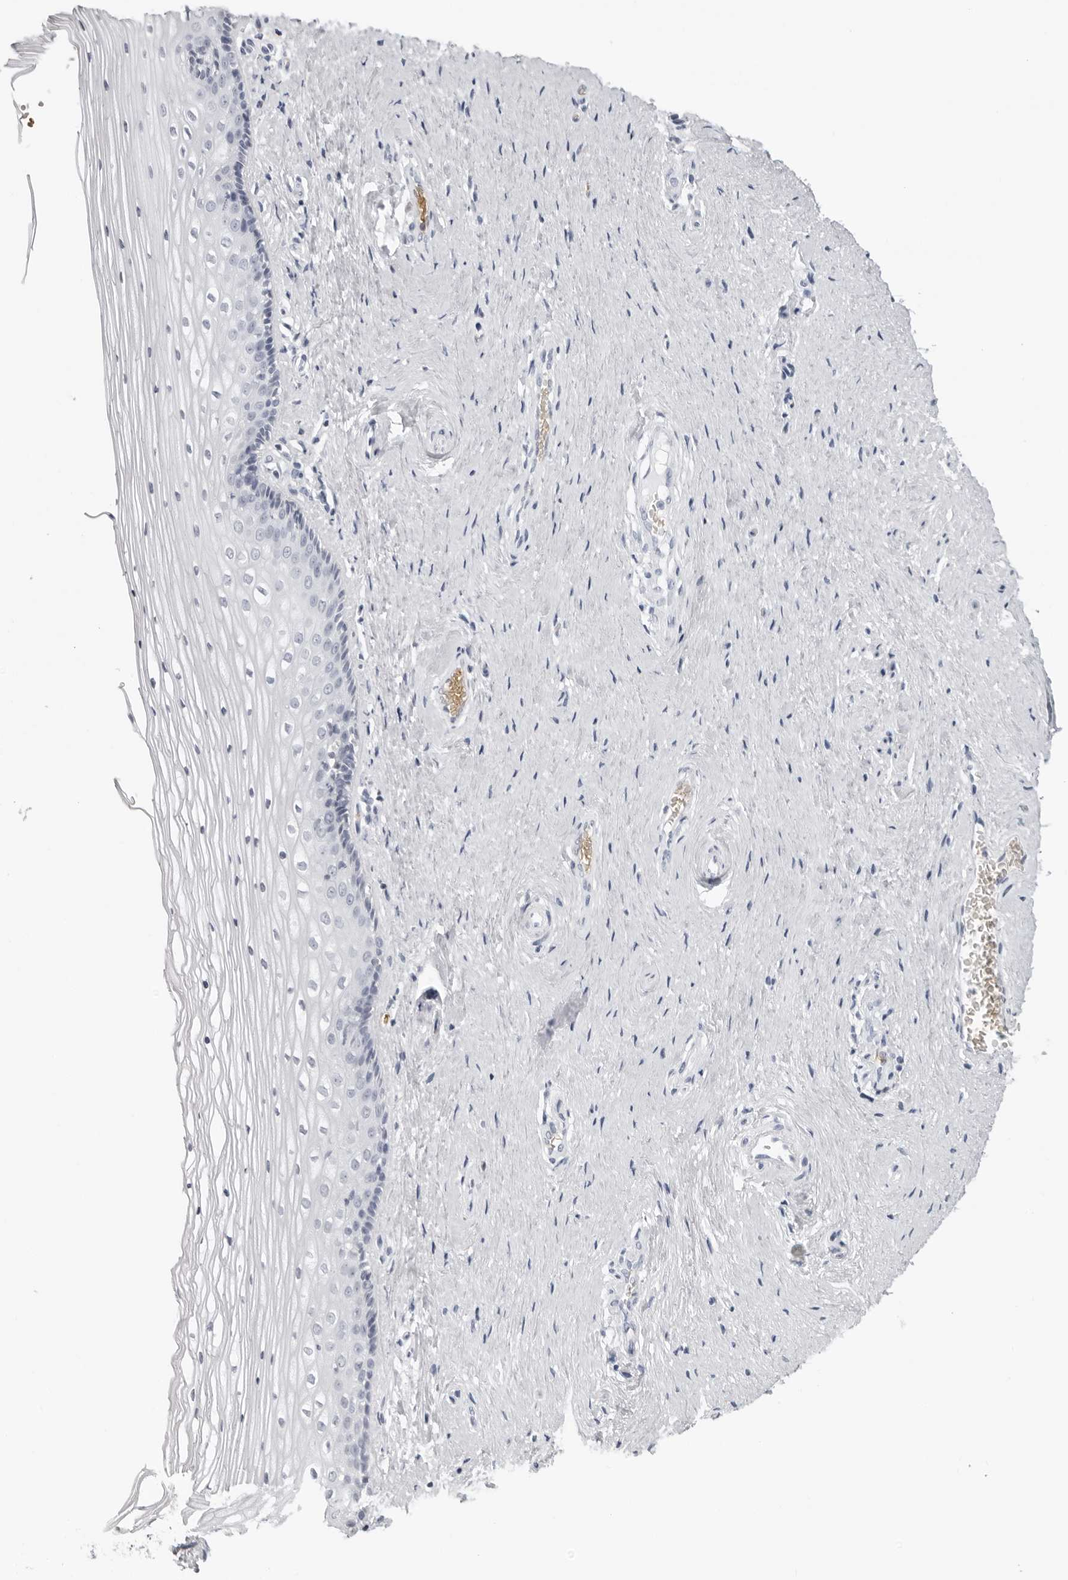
{"staining": {"intensity": "negative", "quantity": "none", "location": "none"}, "tissue": "vagina", "cell_type": "Squamous epithelial cells", "image_type": "normal", "snomed": [{"axis": "morphology", "description": "Normal tissue, NOS"}, {"axis": "topography", "description": "Vagina"}], "caption": "Squamous epithelial cells are negative for brown protein staining in normal vagina. Nuclei are stained in blue.", "gene": "EPB41", "patient": {"sex": "female", "age": 46}}